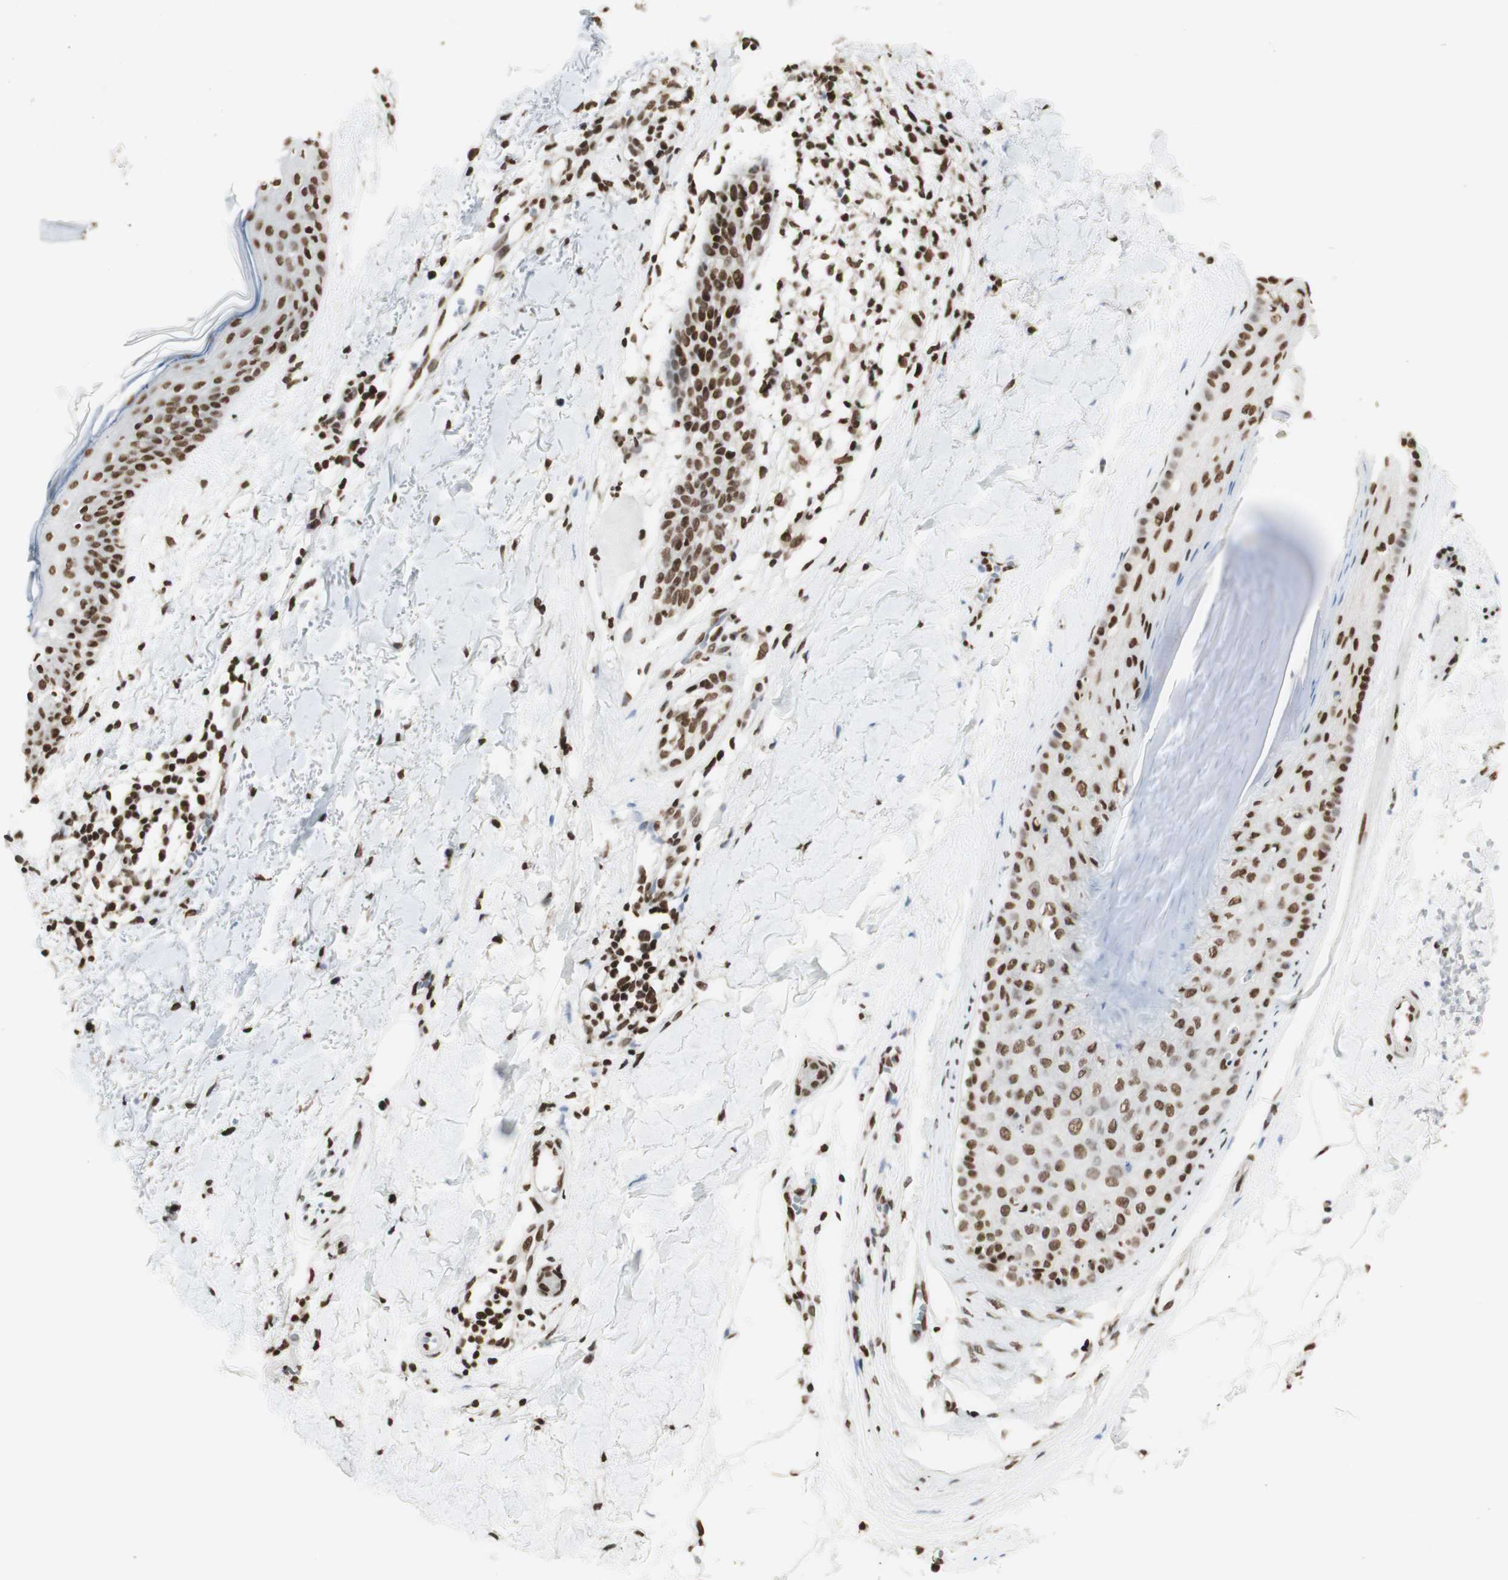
{"staining": {"intensity": "moderate", "quantity": ">75%", "location": "nuclear"}, "tissue": "skin cancer", "cell_type": "Tumor cells", "image_type": "cancer", "snomed": [{"axis": "morphology", "description": "Normal tissue, NOS"}, {"axis": "morphology", "description": "Basal cell carcinoma"}, {"axis": "topography", "description": "Skin"}], "caption": "This histopathology image exhibits skin cancer stained with IHC to label a protein in brown. The nuclear of tumor cells show moderate positivity for the protein. Nuclei are counter-stained blue.", "gene": "HNRNPA2B1", "patient": {"sex": "female", "age": 70}}